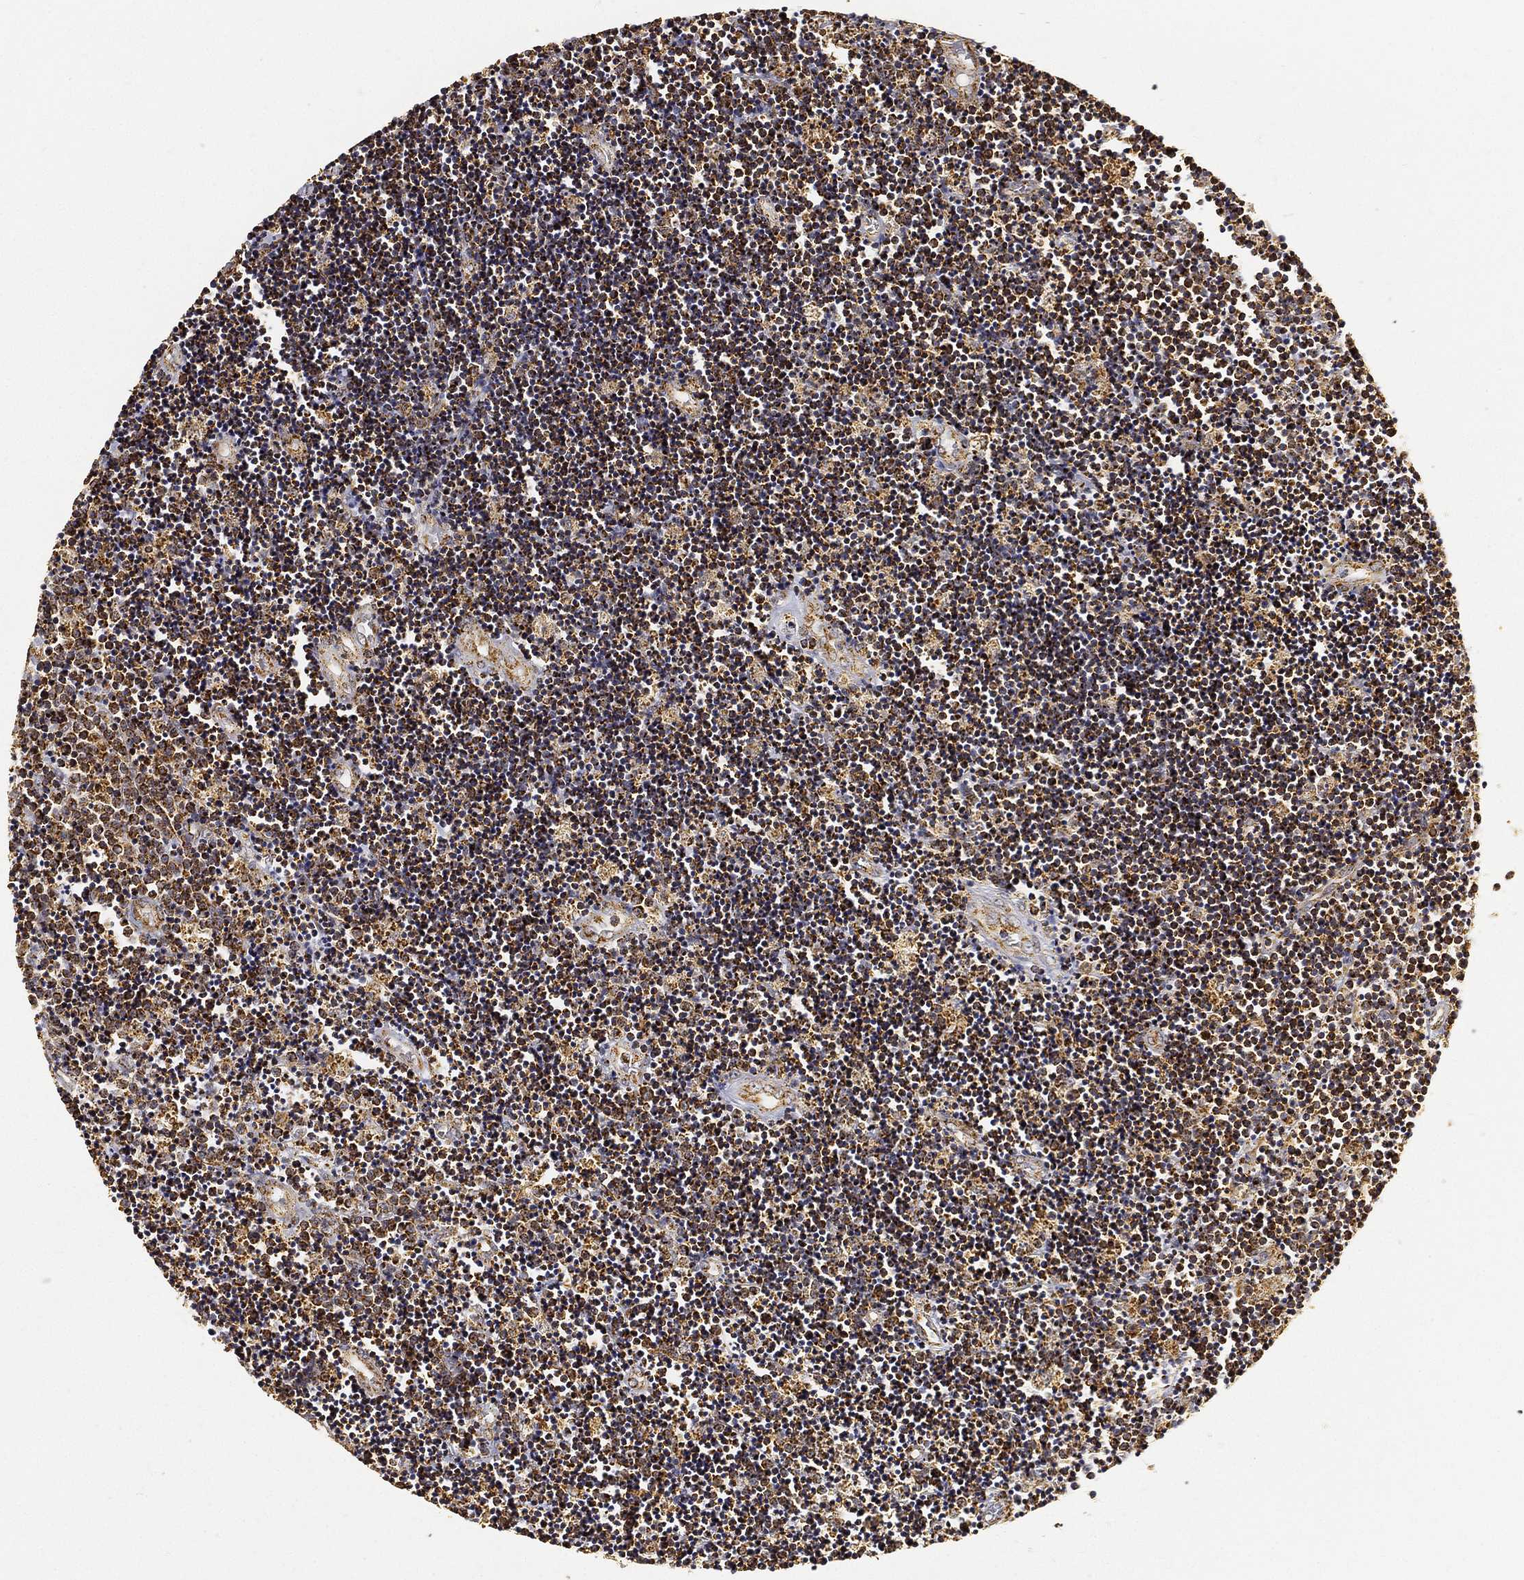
{"staining": {"intensity": "moderate", "quantity": ">75%", "location": "cytoplasmic/membranous"}, "tissue": "lymphoma", "cell_type": "Tumor cells", "image_type": "cancer", "snomed": [{"axis": "morphology", "description": "Malignant lymphoma, non-Hodgkin's type, Low grade"}, {"axis": "topography", "description": "Brain"}], "caption": "A histopathology image of low-grade malignant lymphoma, non-Hodgkin's type stained for a protein displays moderate cytoplasmic/membranous brown staining in tumor cells.", "gene": "NDUFAB1", "patient": {"sex": "female", "age": 66}}